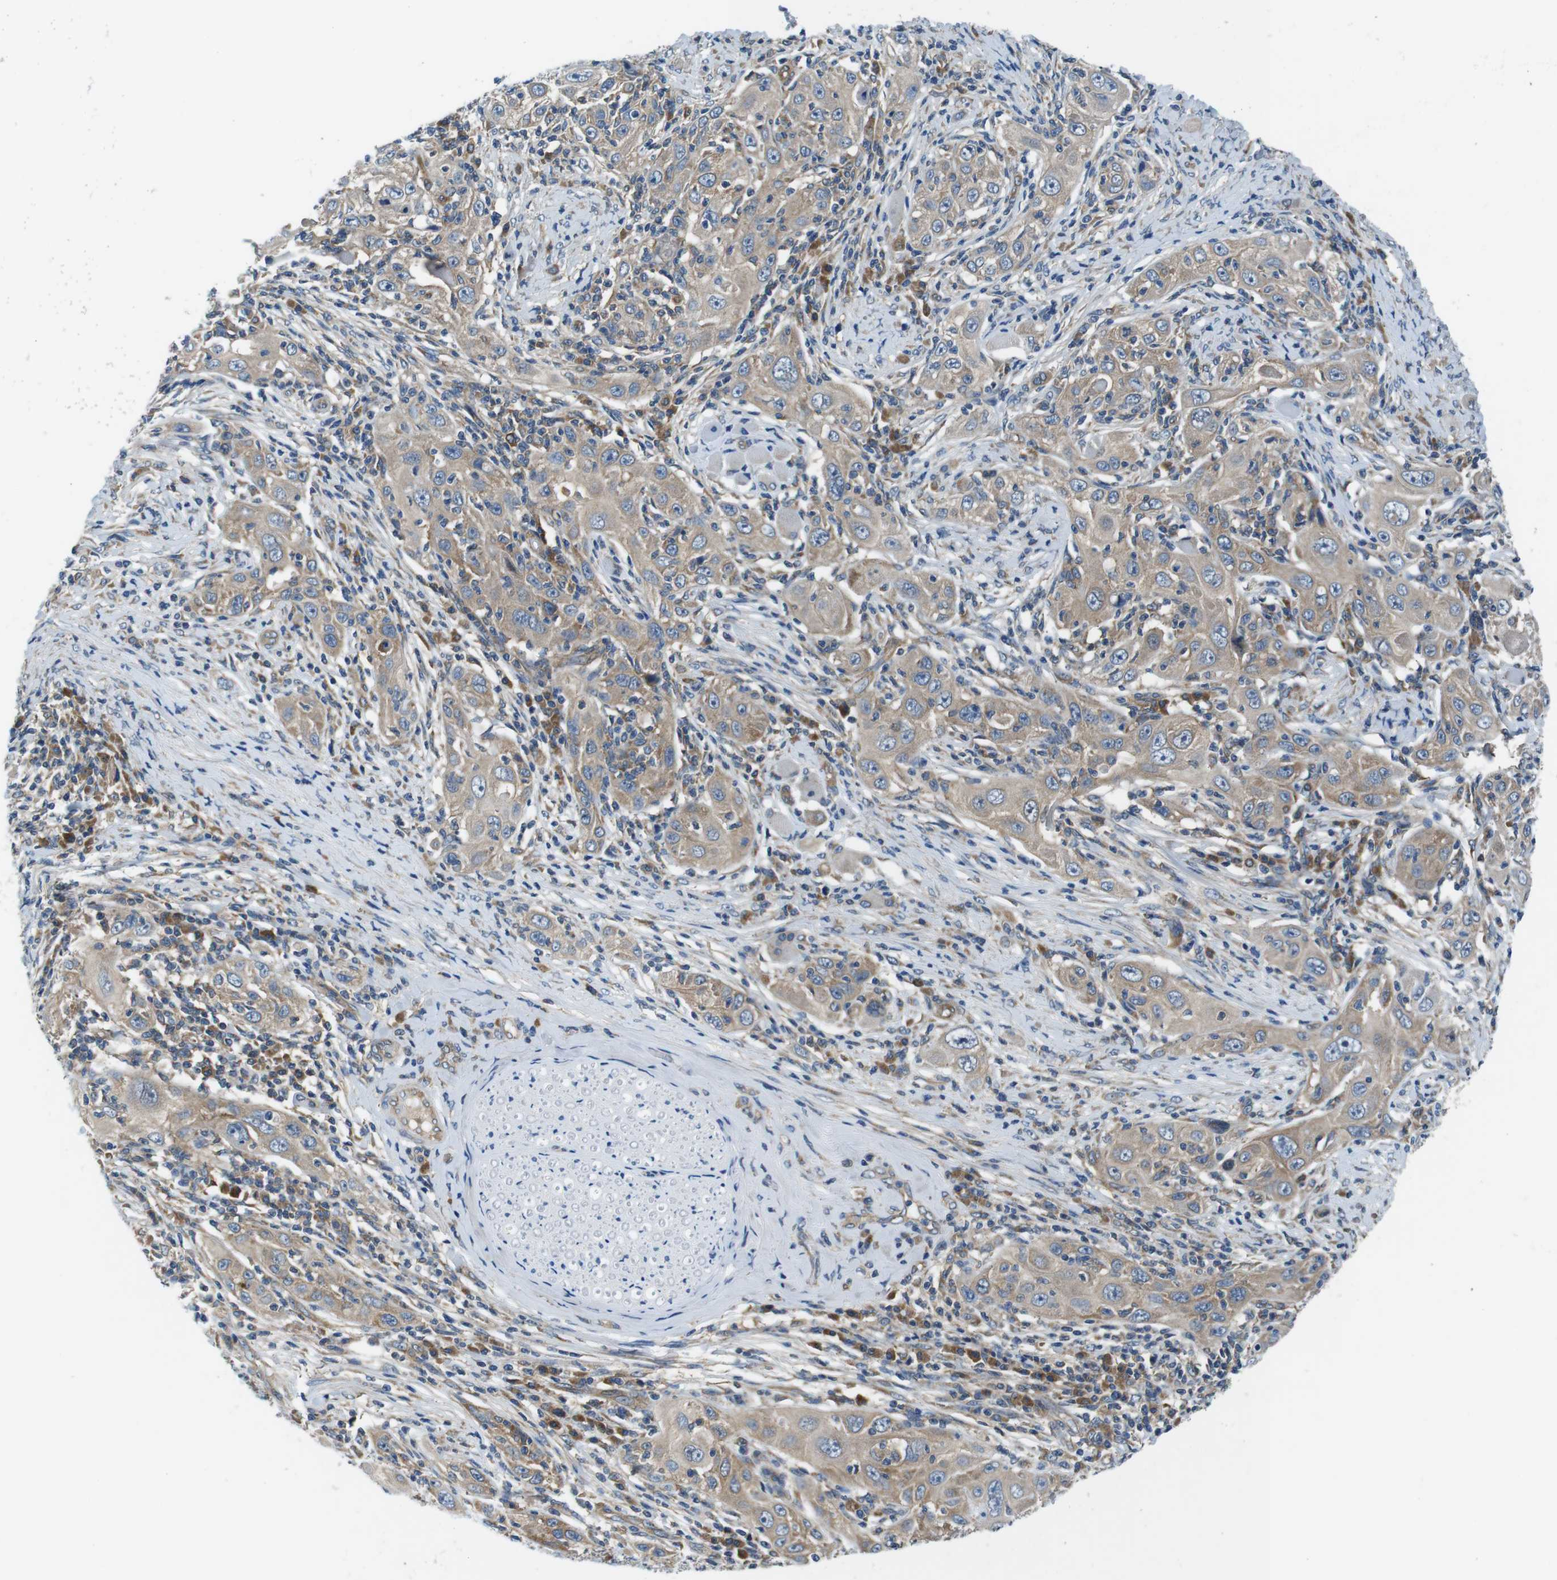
{"staining": {"intensity": "weak", "quantity": ">75%", "location": "cytoplasmic/membranous"}, "tissue": "skin cancer", "cell_type": "Tumor cells", "image_type": "cancer", "snomed": [{"axis": "morphology", "description": "Squamous cell carcinoma, NOS"}, {"axis": "topography", "description": "Skin"}], "caption": "Skin cancer was stained to show a protein in brown. There is low levels of weak cytoplasmic/membranous staining in about >75% of tumor cells. Immunohistochemistry stains the protein in brown and the nuclei are stained blue.", "gene": "EIF2B5", "patient": {"sex": "female", "age": 88}}